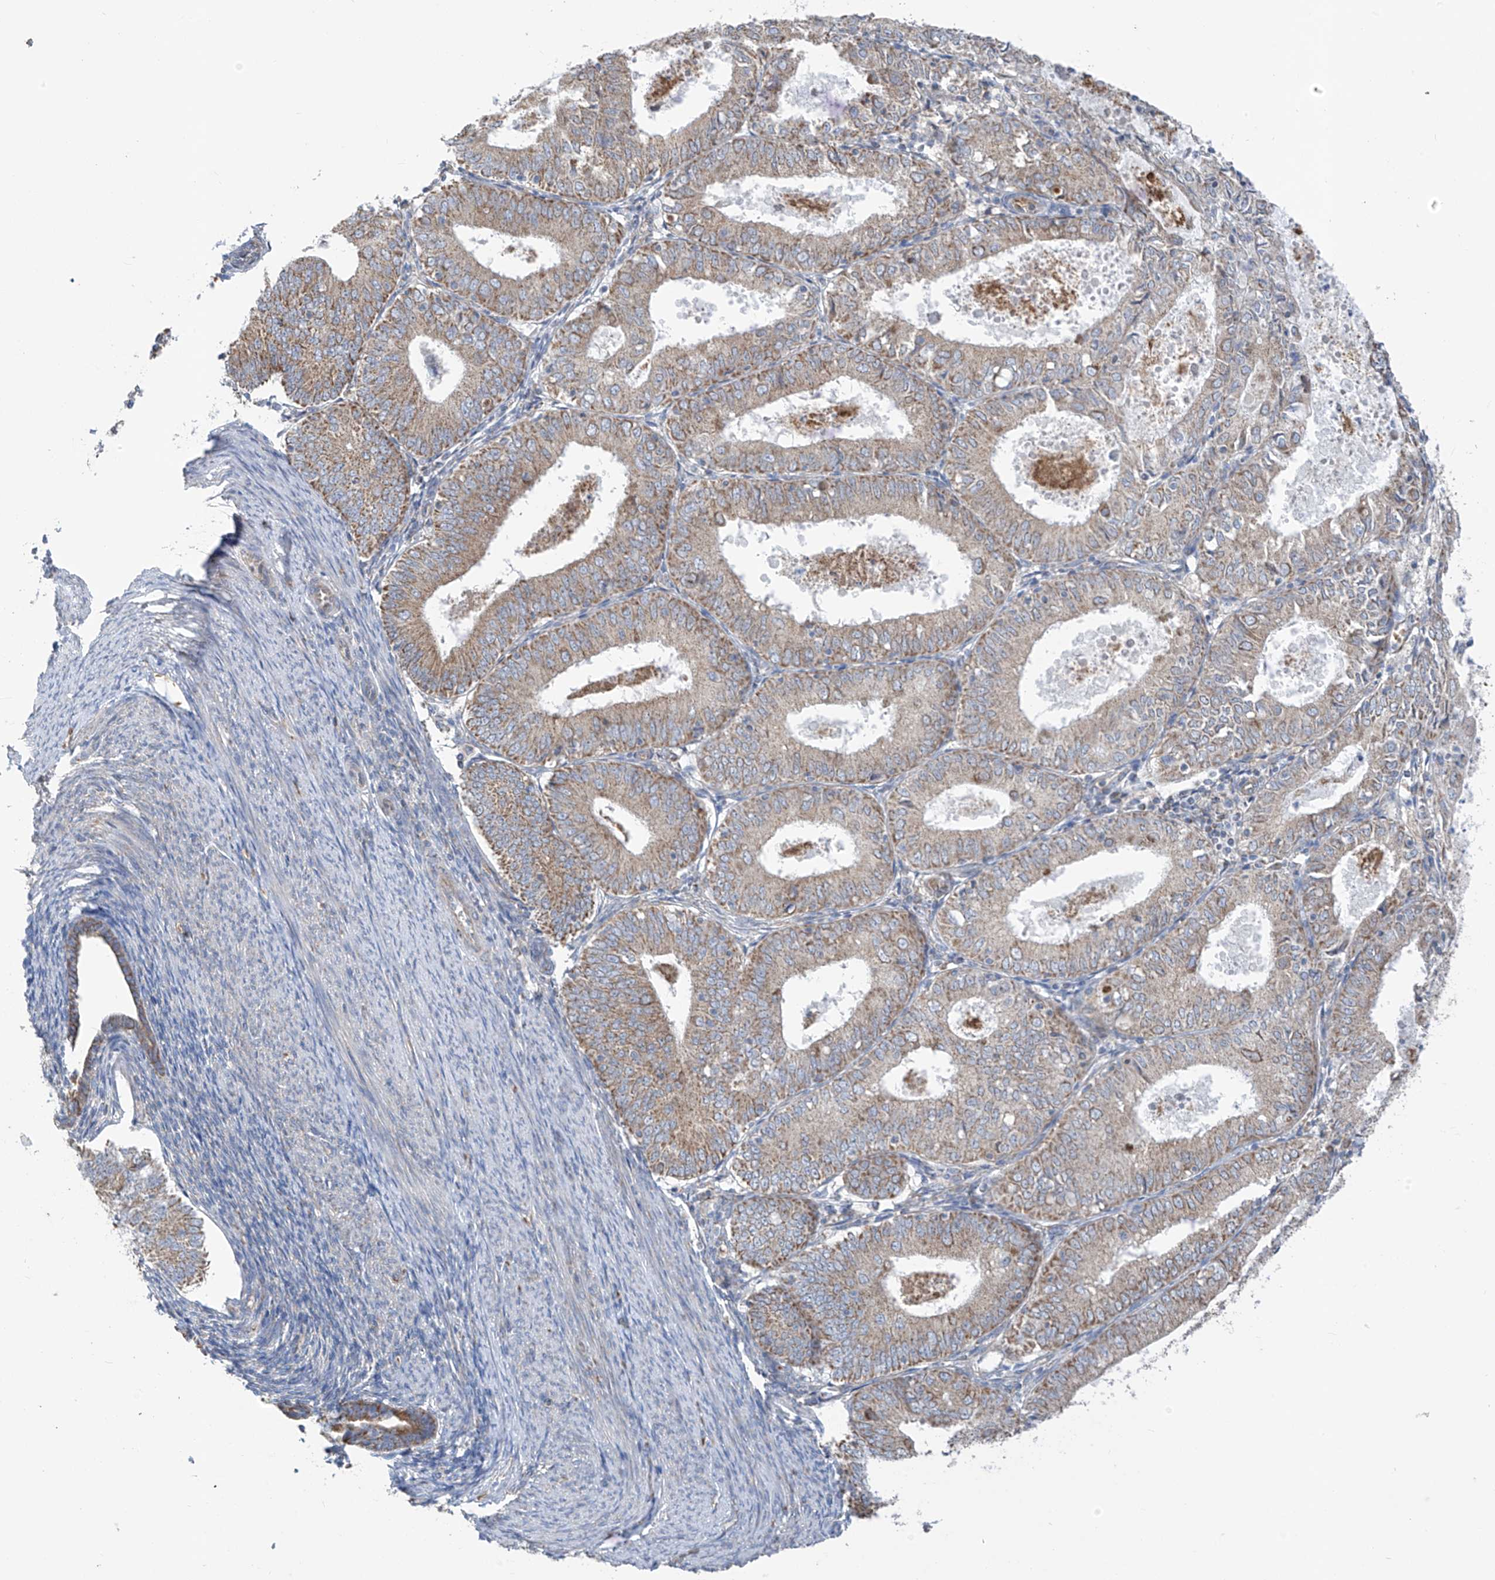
{"staining": {"intensity": "moderate", "quantity": "25%-75%", "location": "cytoplasmic/membranous"}, "tissue": "endometrial cancer", "cell_type": "Tumor cells", "image_type": "cancer", "snomed": [{"axis": "morphology", "description": "Adenocarcinoma, NOS"}, {"axis": "topography", "description": "Endometrium"}], "caption": "Protein expression analysis of endometrial adenocarcinoma demonstrates moderate cytoplasmic/membranous staining in about 25%-75% of tumor cells. (DAB IHC with brightfield microscopy, high magnification).", "gene": "EOMES", "patient": {"sex": "female", "age": 57}}